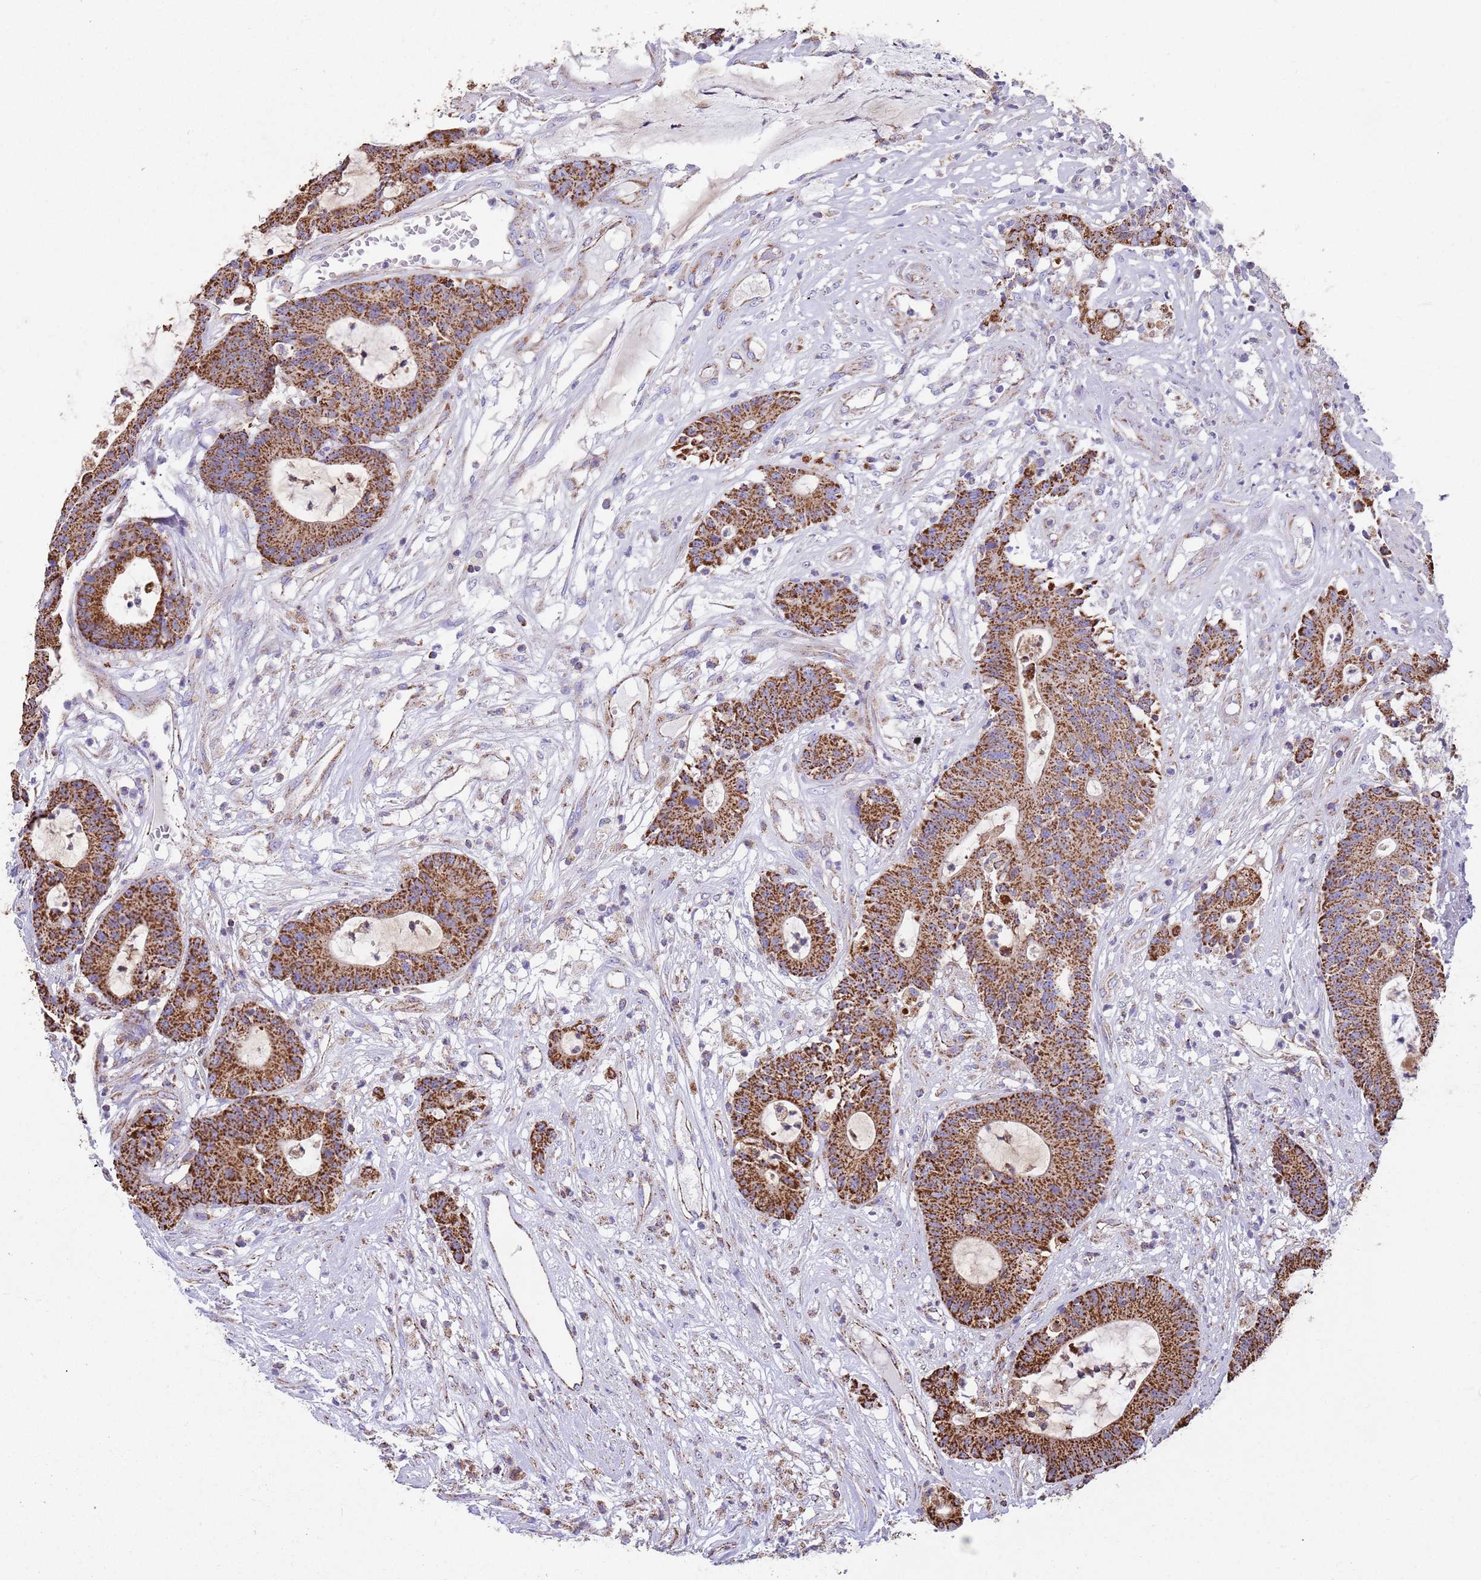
{"staining": {"intensity": "strong", "quantity": ">75%", "location": "cytoplasmic/membranous"}, "tissue": "colorectal cancer", "cell_type": "Tumor cells", "image_type": "cancer", "snomed": [{"axis": "morphology", "description": "Adenocarcinoma, NOS"}, {"axis": "topography", "description": "Colon"}], "caption": "Tumor cells show high levels of strong cytoplasmic/membranous staining in approximately >75% of cells in colorectal adenocarcinoma.", "gene": "TTLL1", "patient": {"sex": "female", "age": 84}}